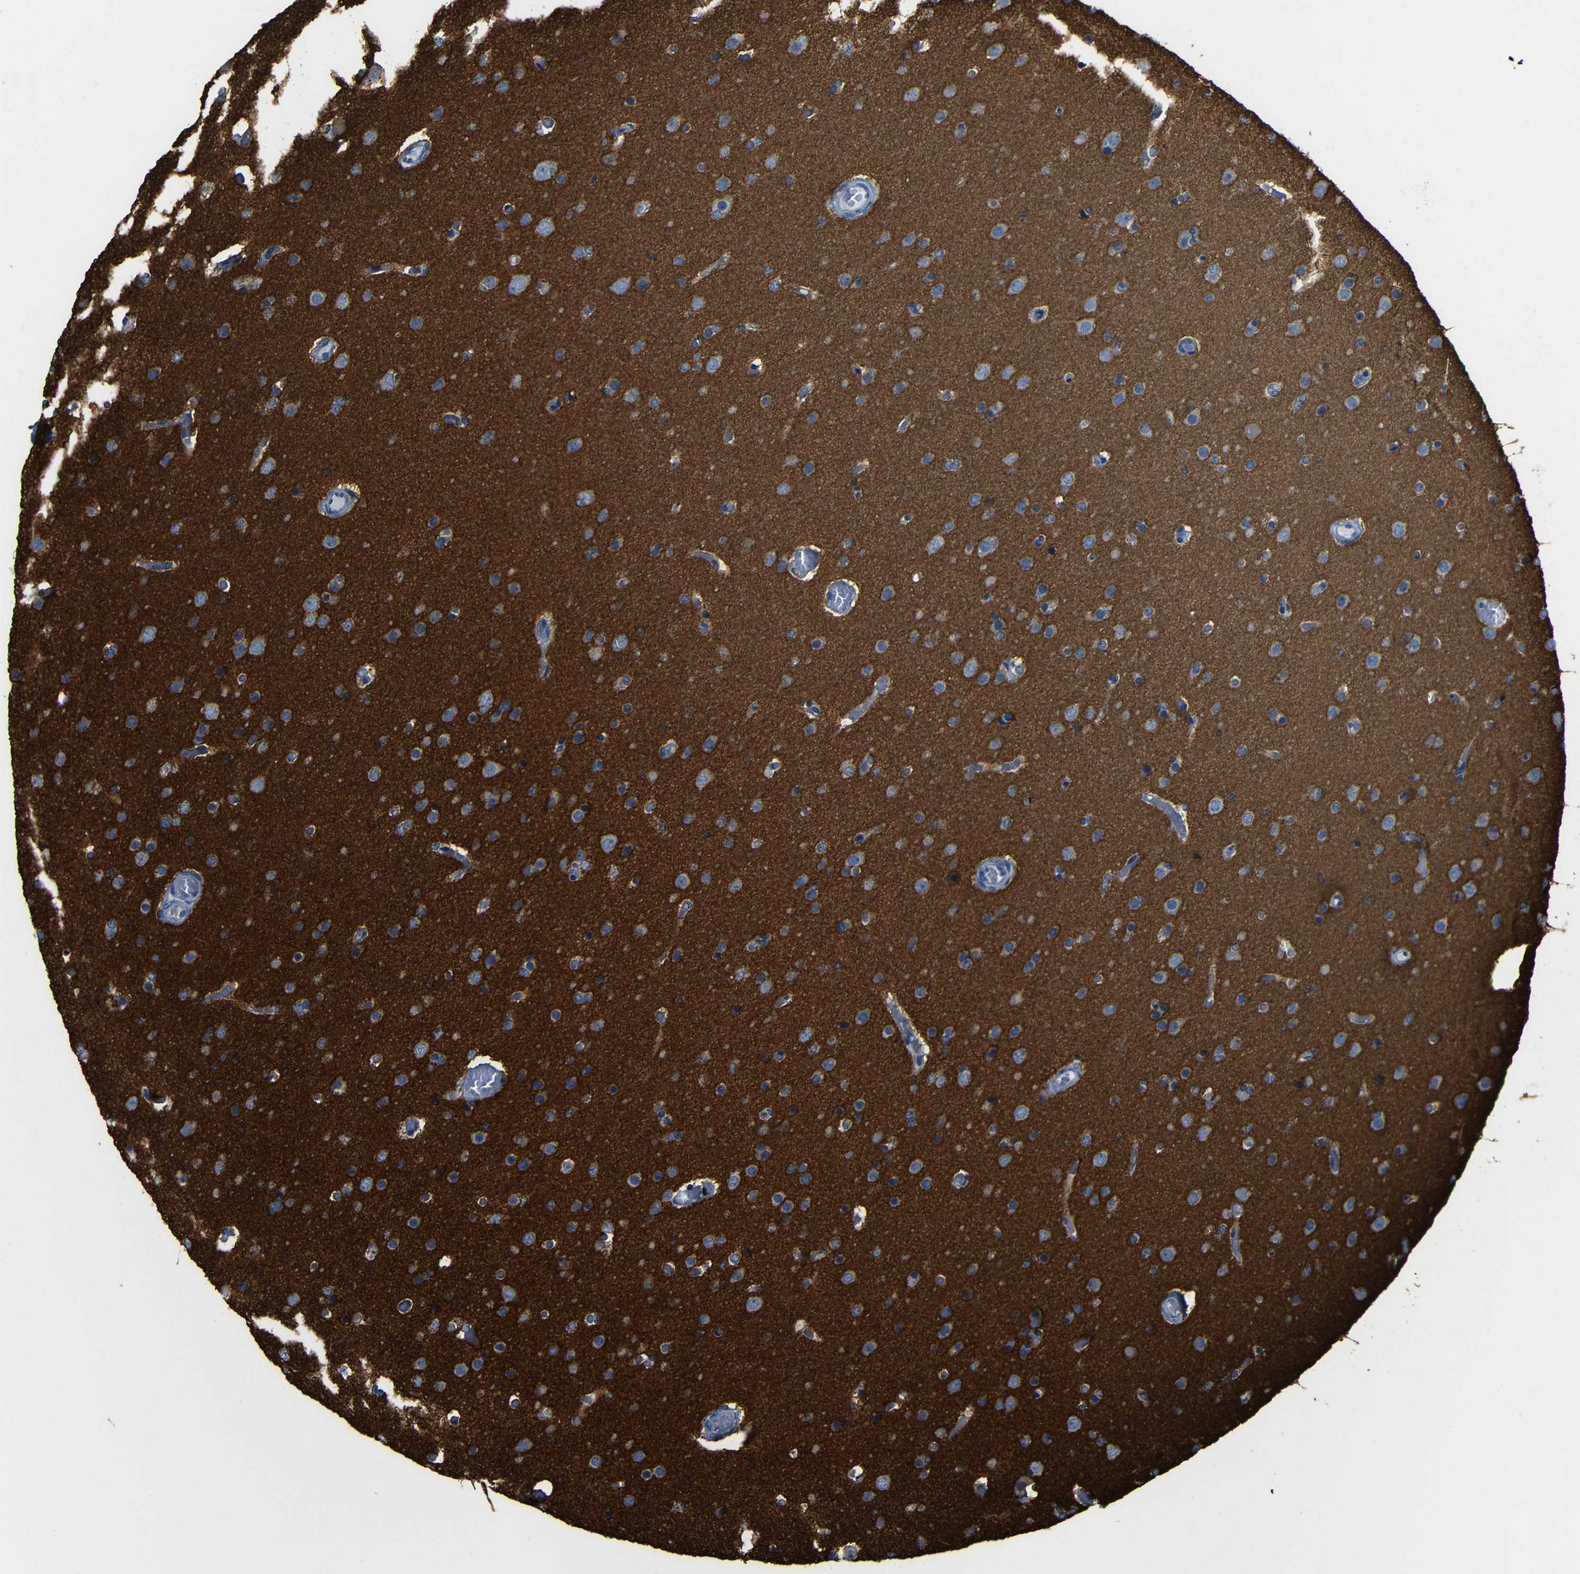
{"staining": {"intensity": "negative", "quantity": "none", "location": "none"}, "tissue": "glioma", "cell_type": "Tumor cells", "image_type": "cancer", "snomed": [{"axis": "morphology", "description": "Glioma, malignant, High grade"}, {"axis": "topography", "description": "Cerebral cortex"}], "caption": "This is an IHC image of human high-grade glioma (malignant). There is no expression in tumor cells.", "gene": "DNAJC5", "patient": {"sex": "female", "age": 36}}